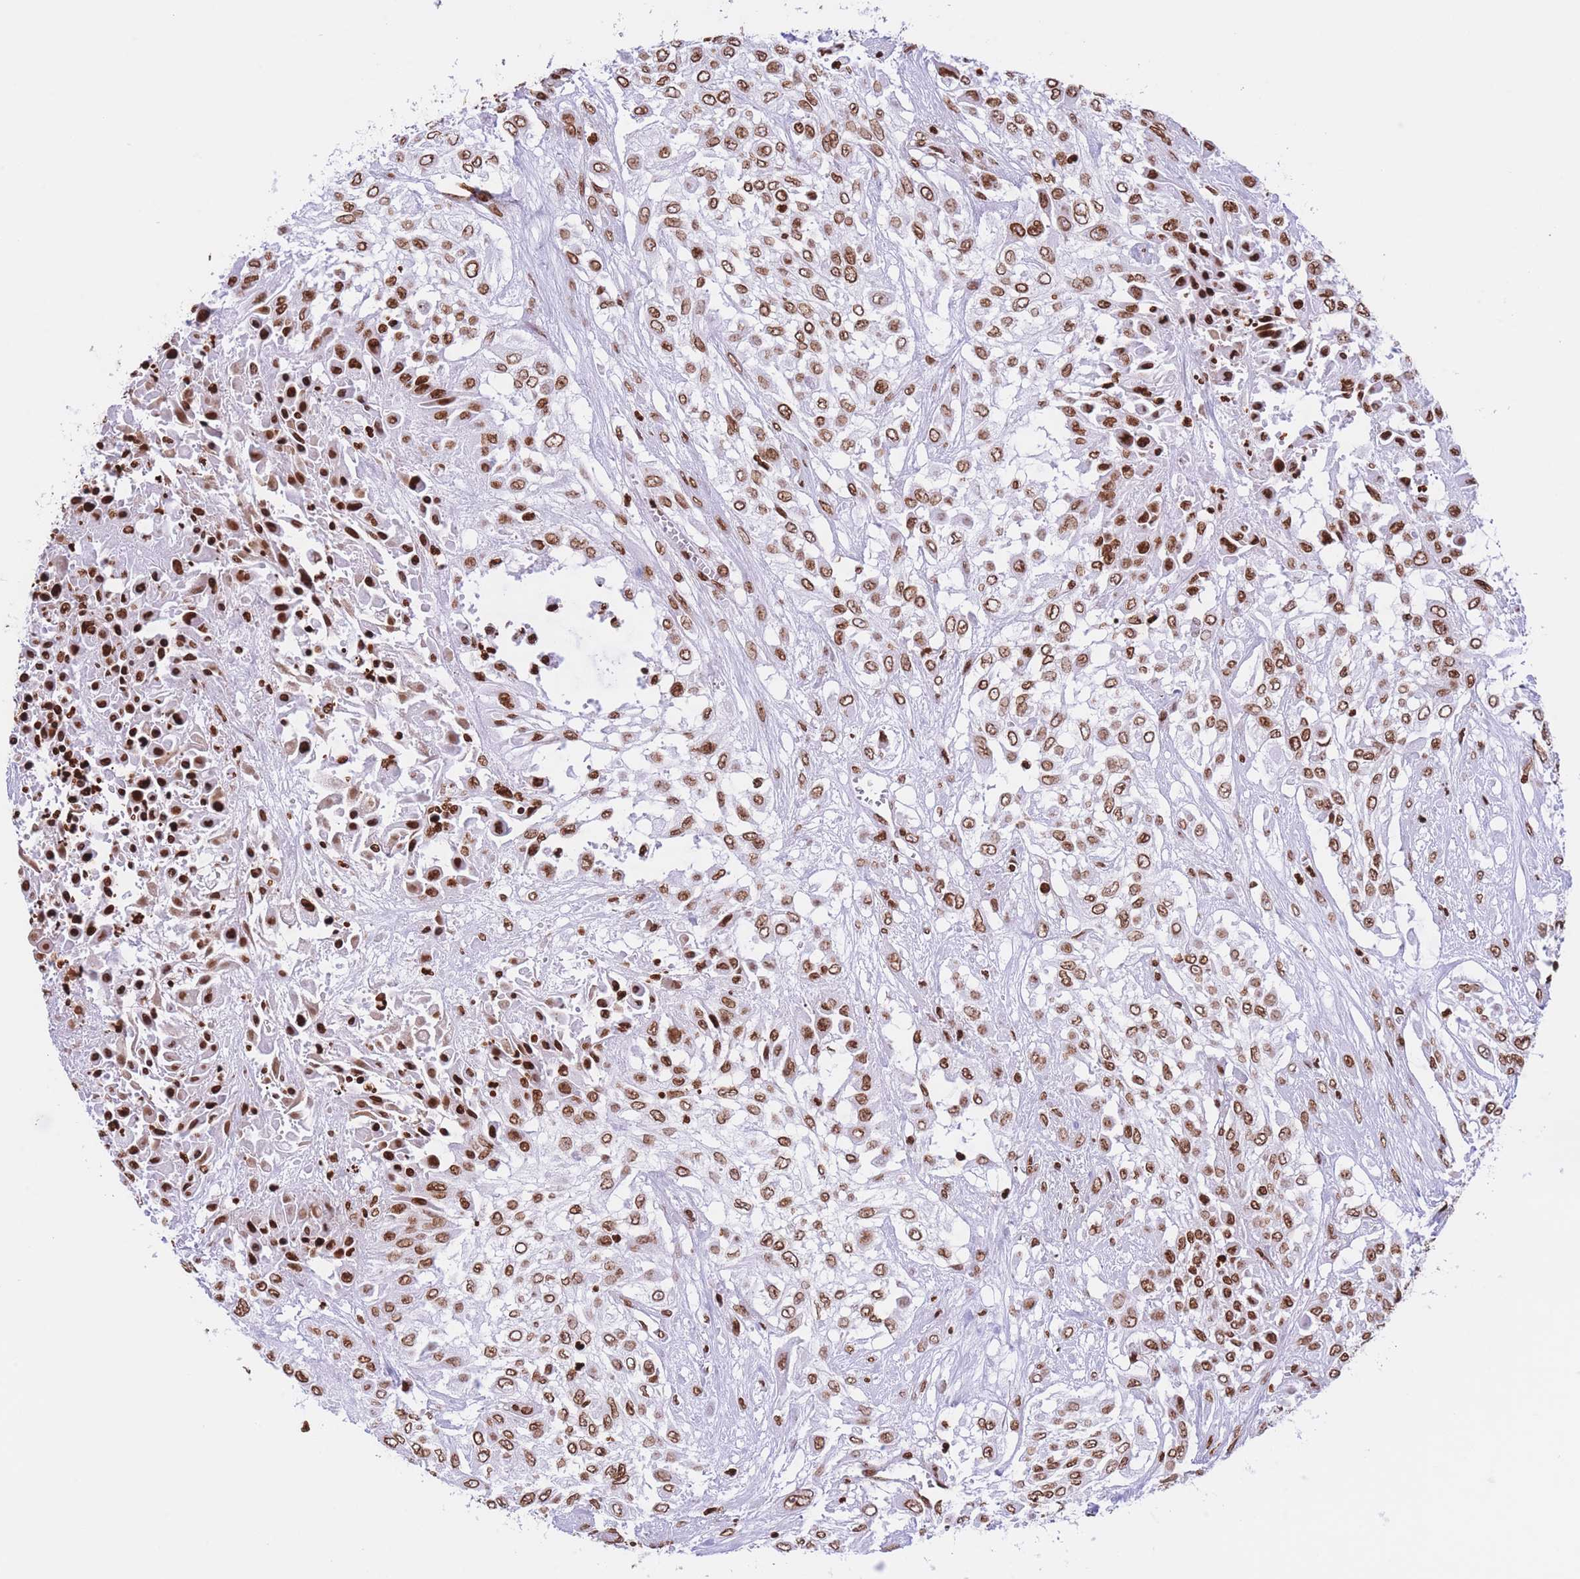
{"staining": {"intensity": "moderate", "quantity": ">75%", "location": "nuclear"}, "tissue": "urothelial cancer", "cell_type": "Tumor cells", "image_type": "cancer", "snomed": [{"axis": "morphology", "description": "Urothelial carcinoma, High grade"}, {"axis": "topography", "description": "Urinary bladder"}], "caption": "A brown stain labels moderate nuclear staining of a protein in urothelial cancer tumor cells. The staining is performed using DAB (3,3'-diaminobenzidine) brown chromogen to label protein expression. The nuclei are counter-stained blue using hematoxylin.", "gene": "H2BC11", "patient": {"sex": "male", "age": 57}}